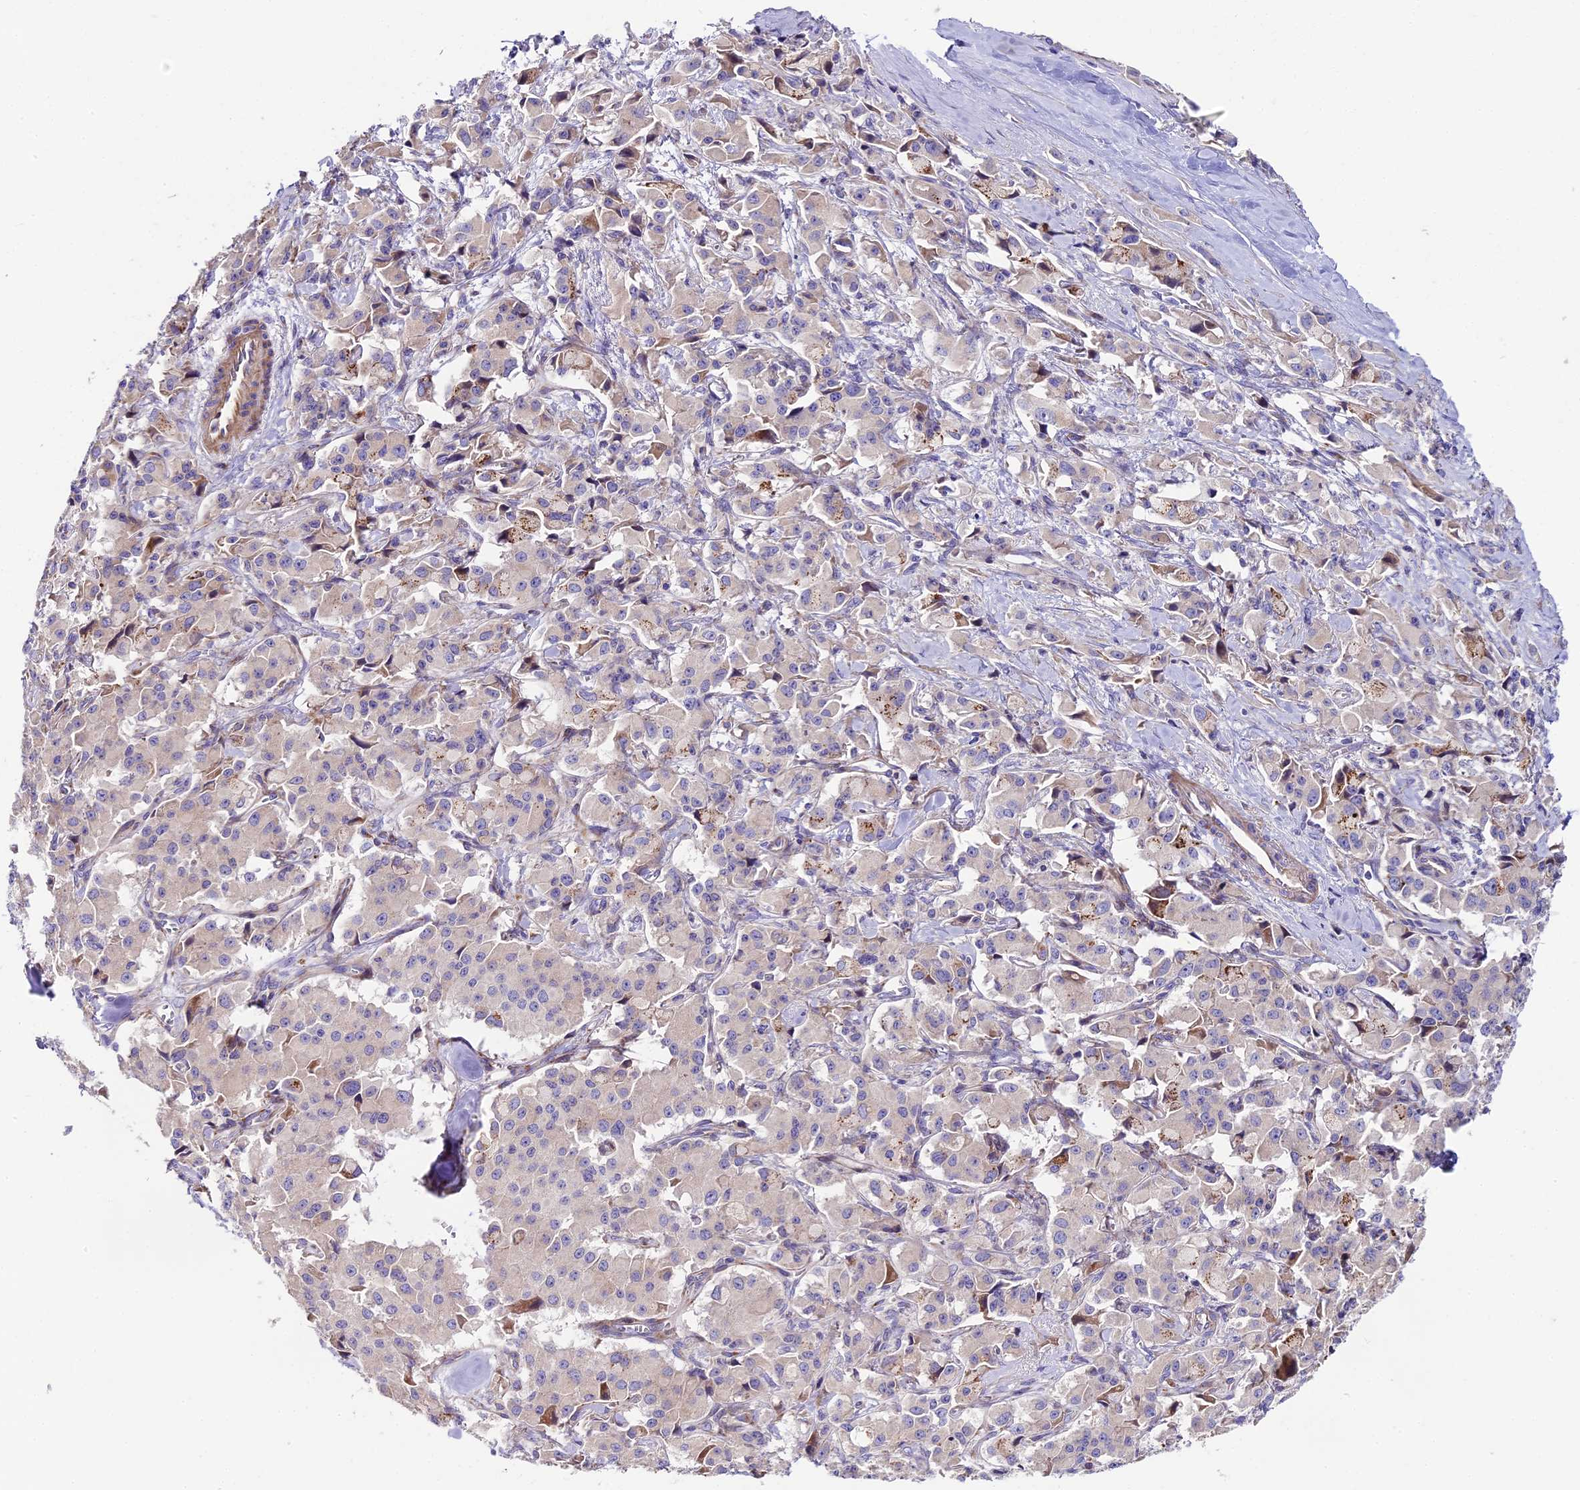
{"staining": {"intensity": "negative", "quantity": "none", "location": "none"}, "tissue": "pancreatic cancer", "cell_type": "Tumor cells", "image_type": "cancer", "snomed": [{"axis": "morphology", "description": "Adenocarcinoma, NOS"}, {"axis": "topography", "description": "Pancreas"}], "caption": "High power microscopy micrograph of an immunohistochemistry photomicrograph of pancreatic cancer, revealing no significant staining in tumor cells.", "gene": "PIGU", "patient": {"sex": "male", "age": 65}}